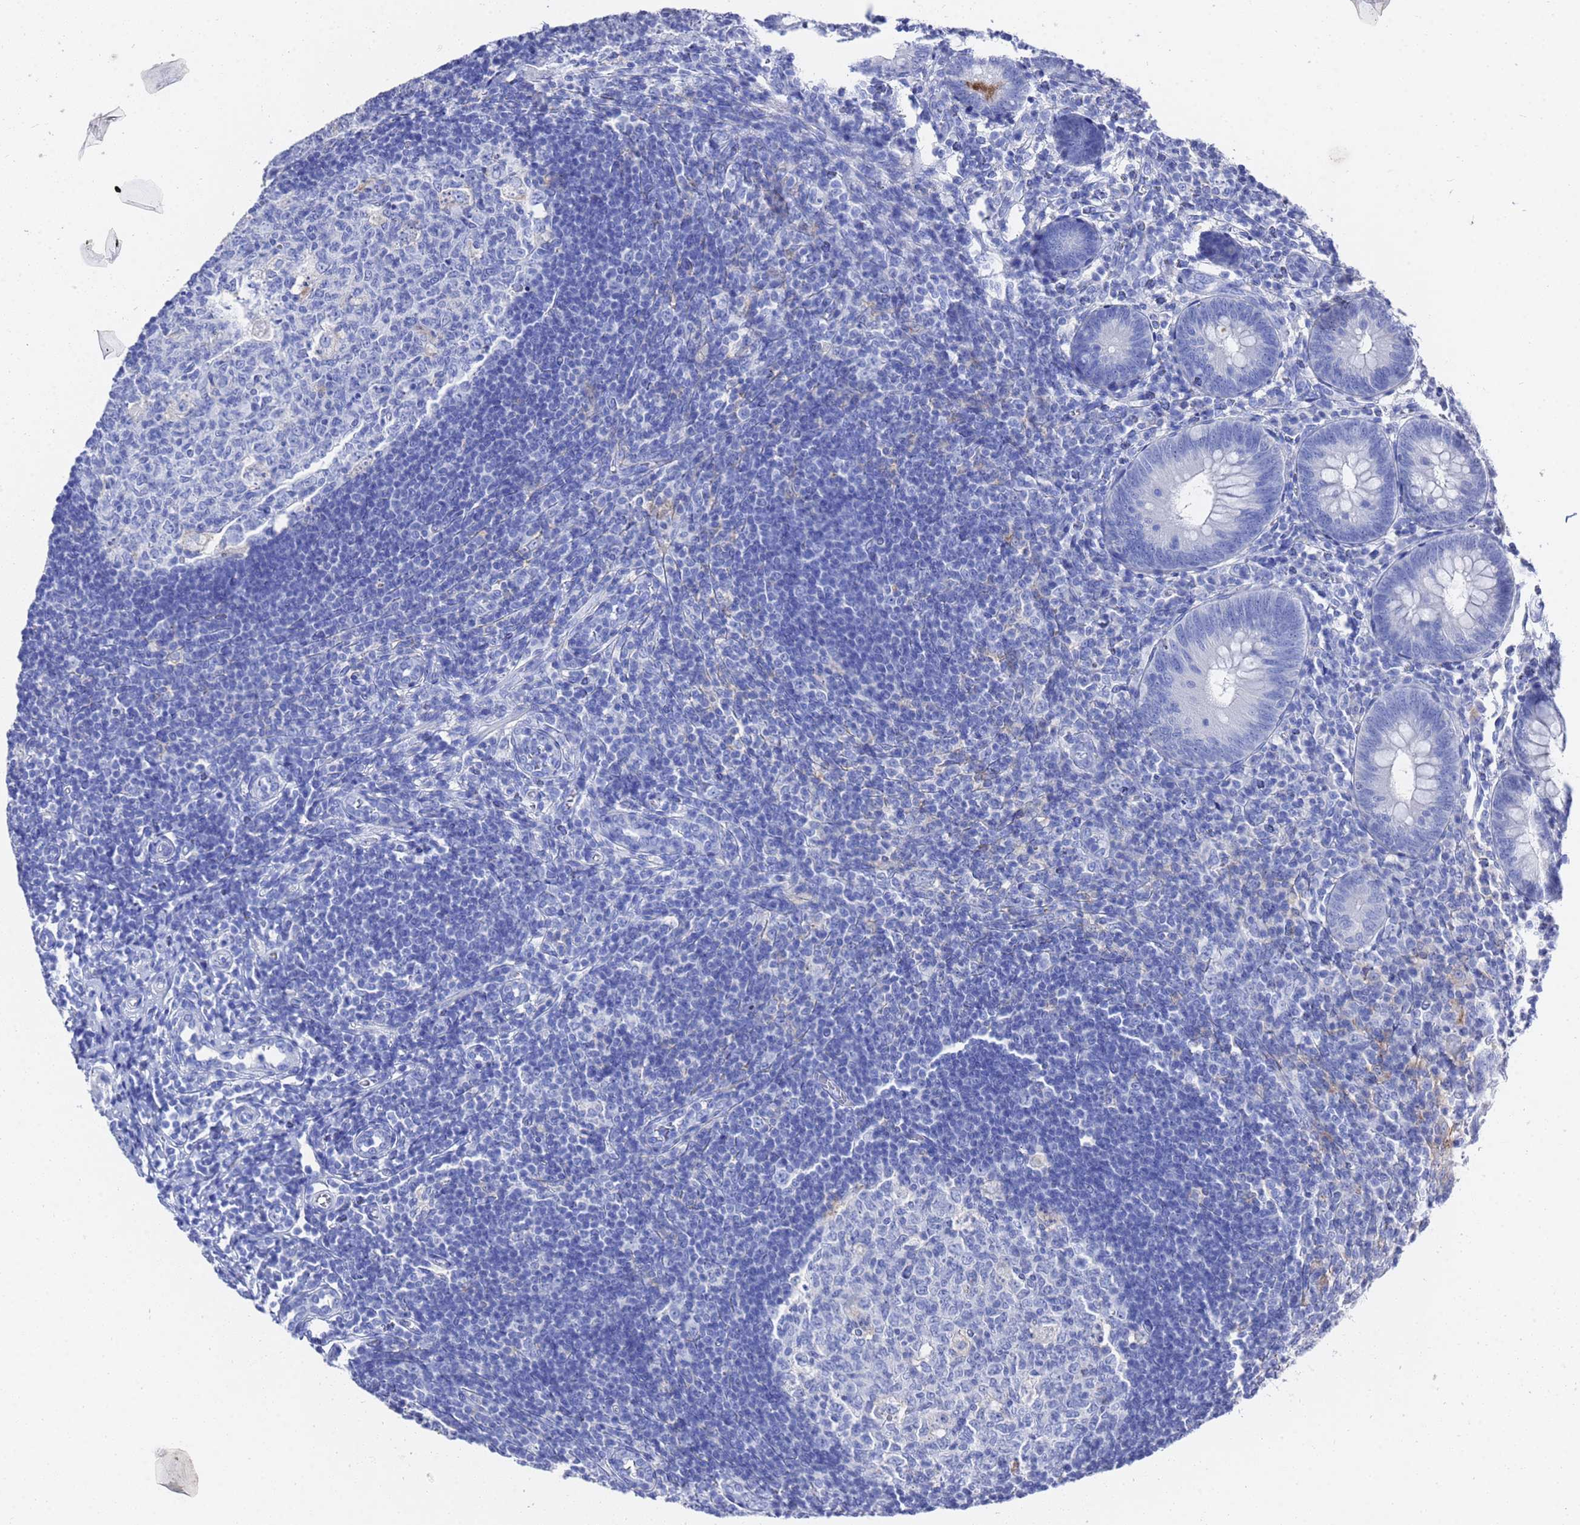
{"staining": {"intensity": "negative", "quantity": "none", "location": "none"}, "tissue": "appendix", "cell_type": "Glandular cells", "image_type": "normal", "snomed": [{"axis": "morphology", "description": "Normal tissue, NOS"}, {"axis": "topography", "description": "Appendix"}], "caption": "This is an immunohistochemistry (IHC) histopathology image of unremarkable appendix. There is no staining in glandular cells.", "gene": "GGT1", "patient": {"sex": "male", "age": 14}}